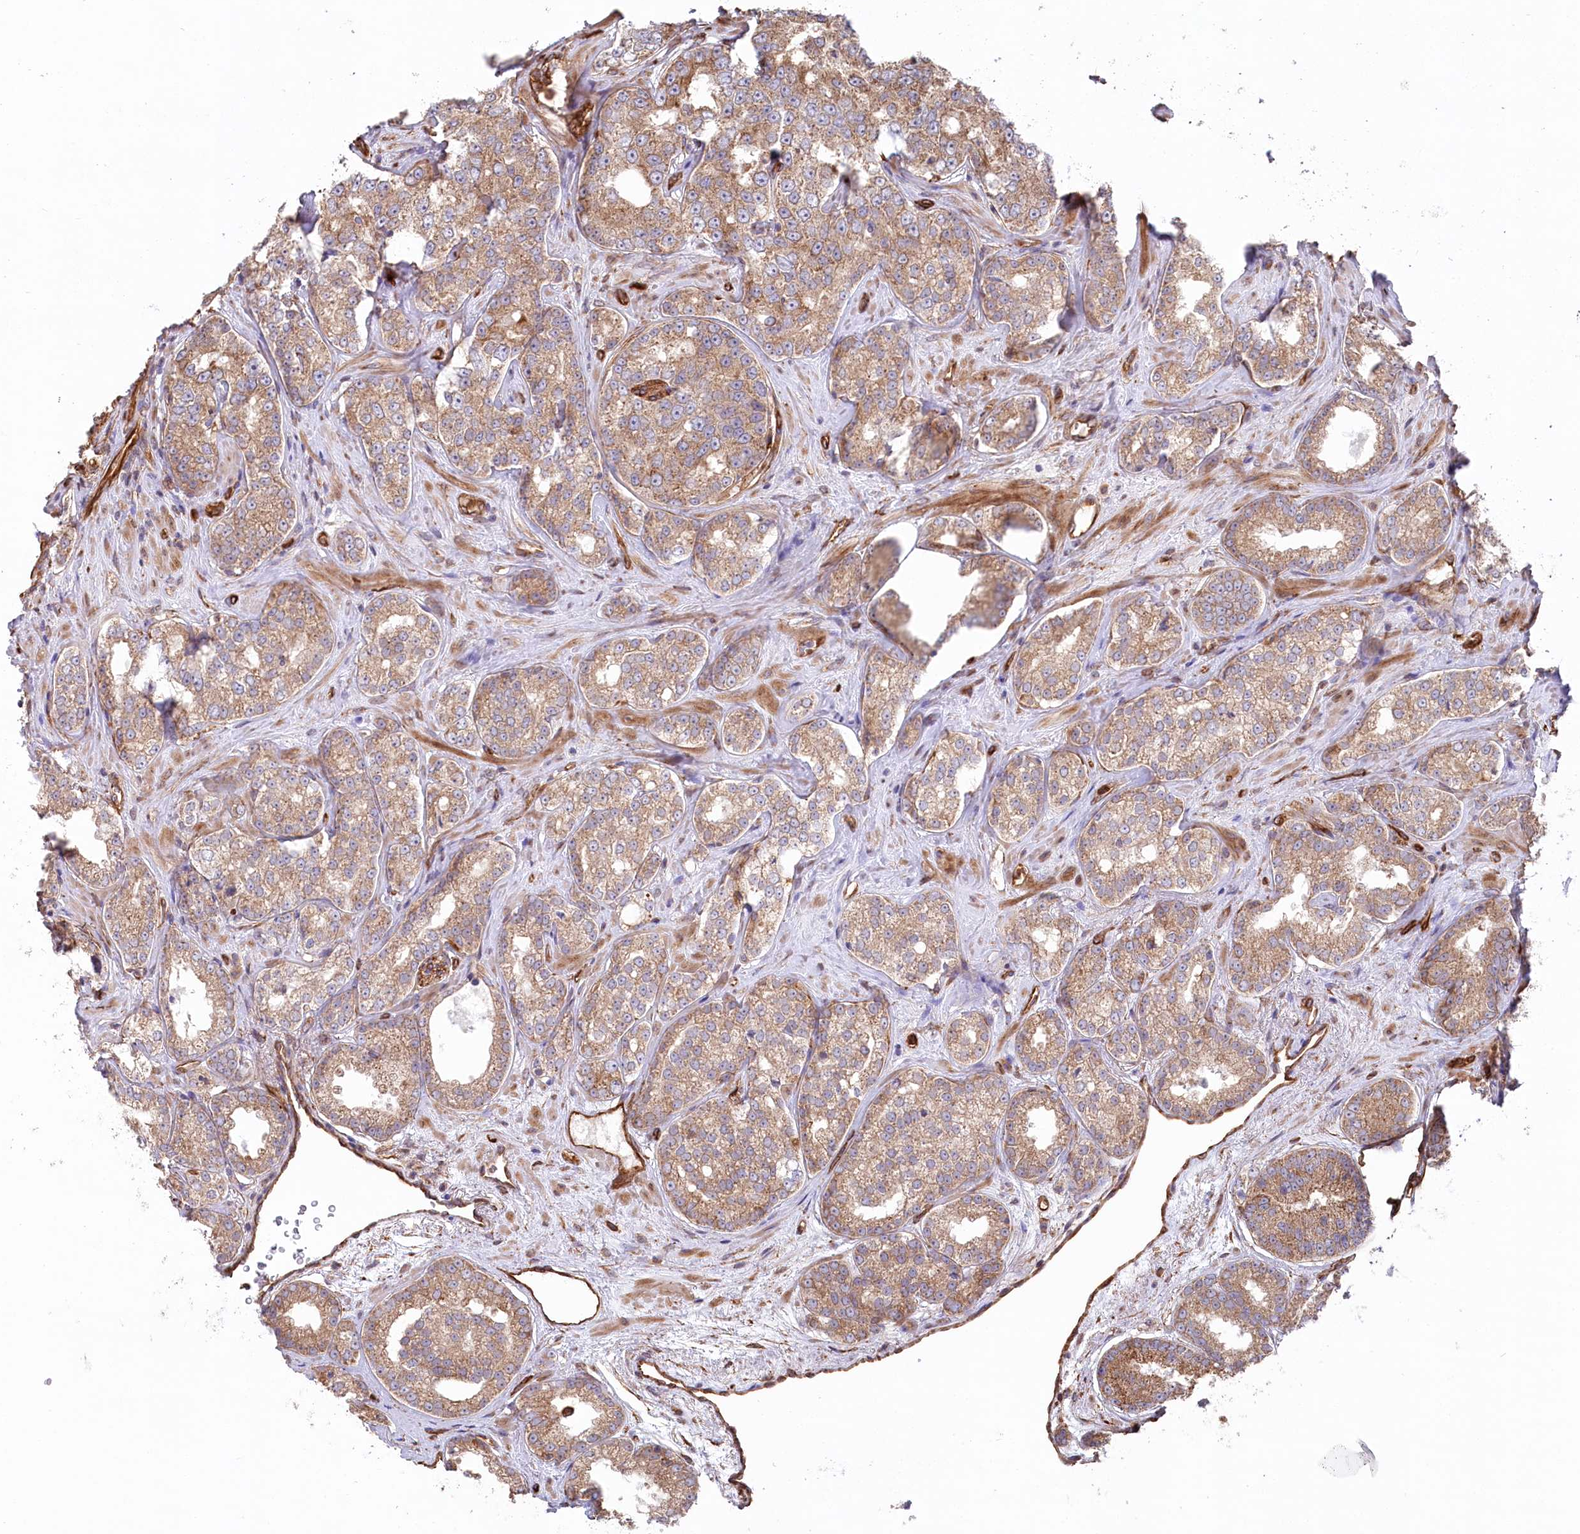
{"staining": {"intensity": "moderate", "quantity": ">75%", "location": "cytoplasmic/membranous"}, "tissue": "prostate cancer", "cell_type": "Tumor cells", "image_type": "cancer", "snomed": [{"axis": "morphology", "description": "Normal tissue, NOS"}, {"axis": "morphology", "description": "Adenocarcinoma, High grade"}, {"axis": "topography", "description": "Prostate"}], "caption": "This image reveals prostate cancer (adenocarcinoma (high-grade)) stained with immunohistochemistry to label a protein in brown. The cytoplasmic/membranous of tumor cells show moderate positivity for the protein. Nuclei are counter-stained blue.", "gene": "MTPAP", "patient": {"sex": "male", "age": 83}}